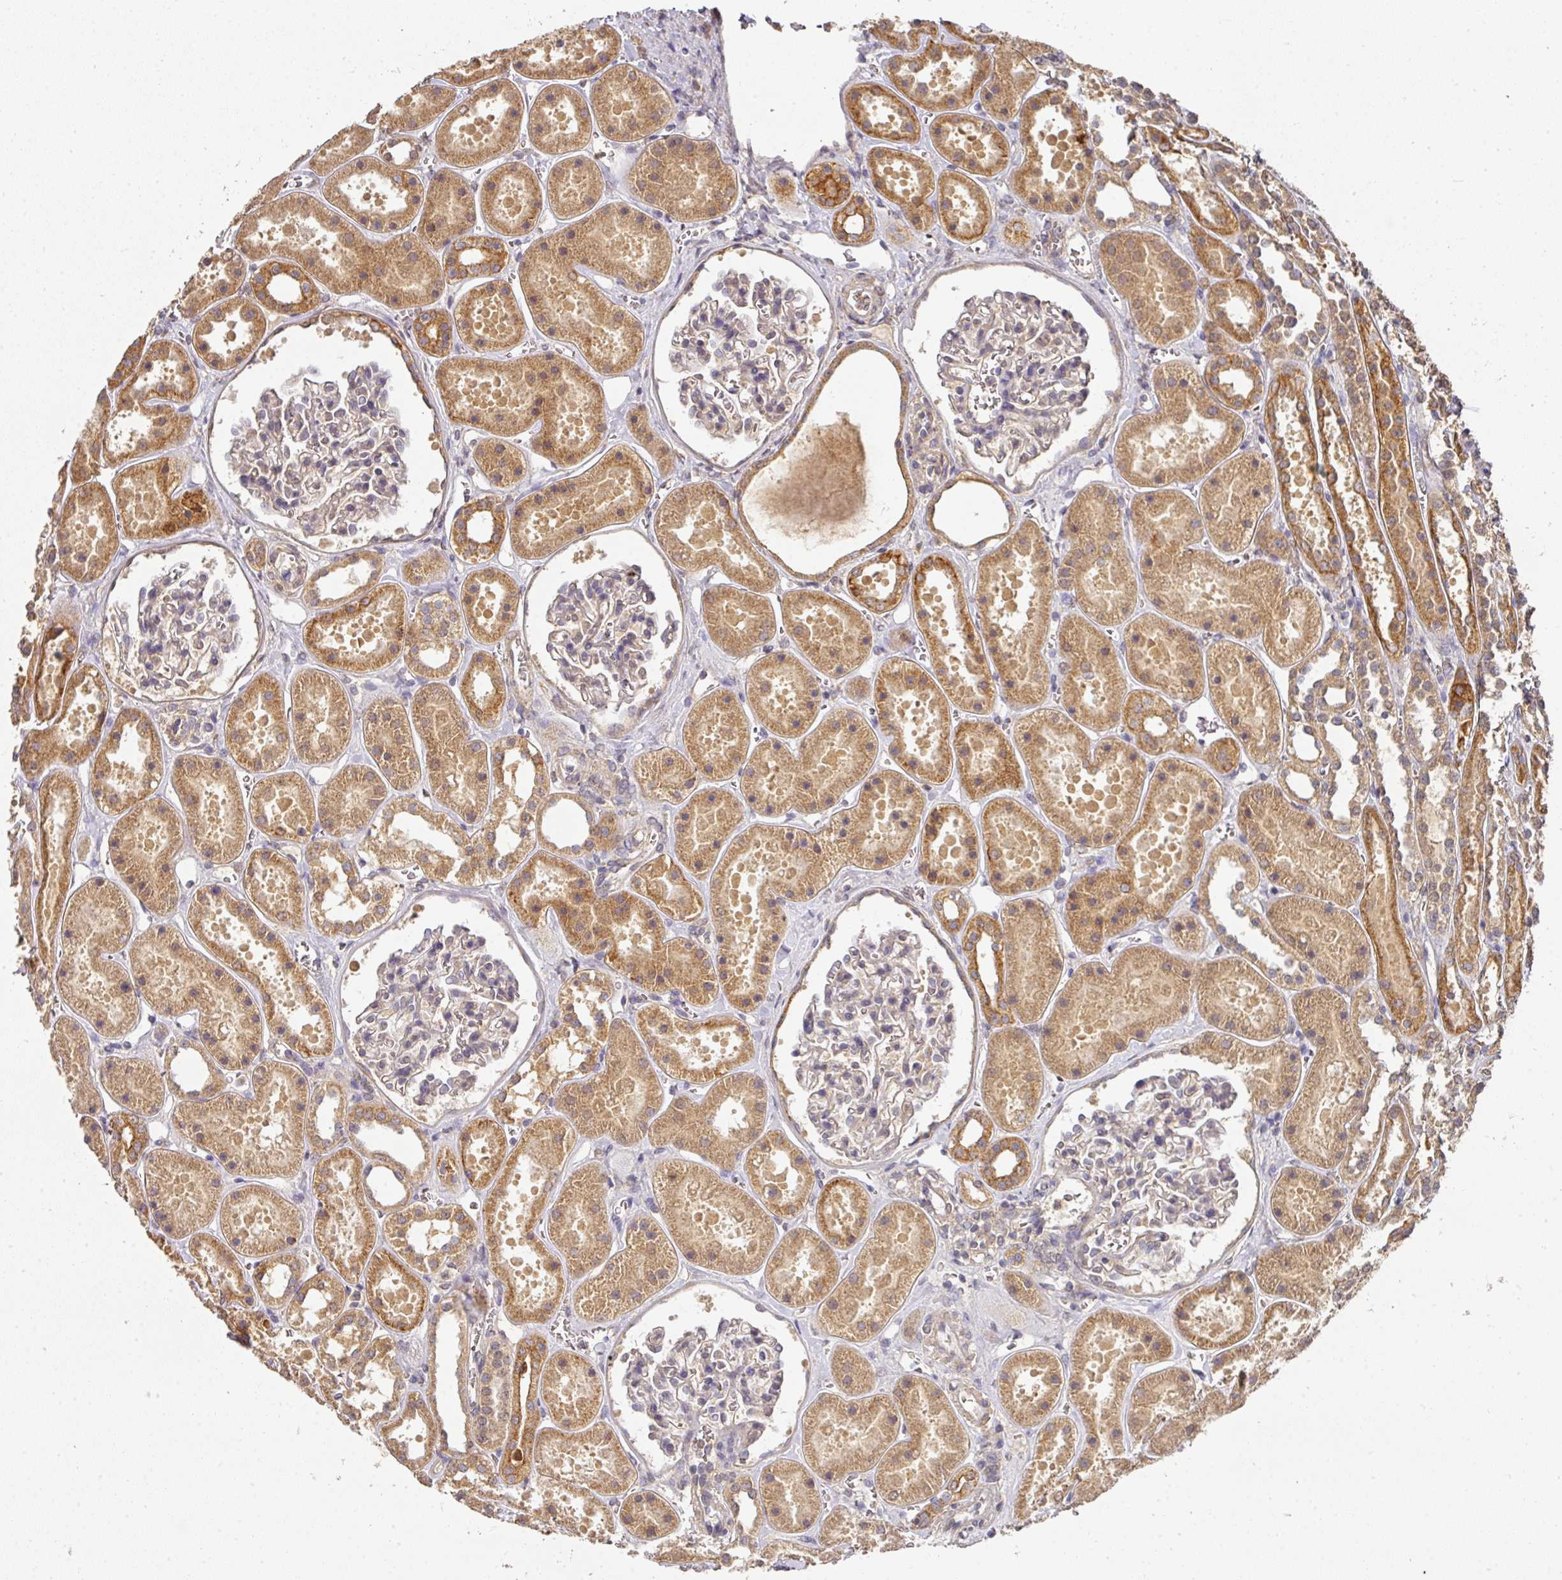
{"staining": {"intensity": "weak", "quantity": "<25%", "location": "cytoplasmic/membranous"}, "tissue": "kidney", "cell_type": "Cells in glomeruli", "image_type": "normal", "snomed": [{"axis": "morphology", "description": "Normal tissue, NOS"}, {"axis": "topography", "description": "Kidney"}], "caption": "The image reveals no significant expression in cells in glomeruli of kidney. The staining was performed using DAB to visualize the protein expression in brown, while the nuclei were stained in blue with hematoxylin (Magnification: 20x).", "gene": "EXTL3", "patient": {"sex": "female", "age": 41}}